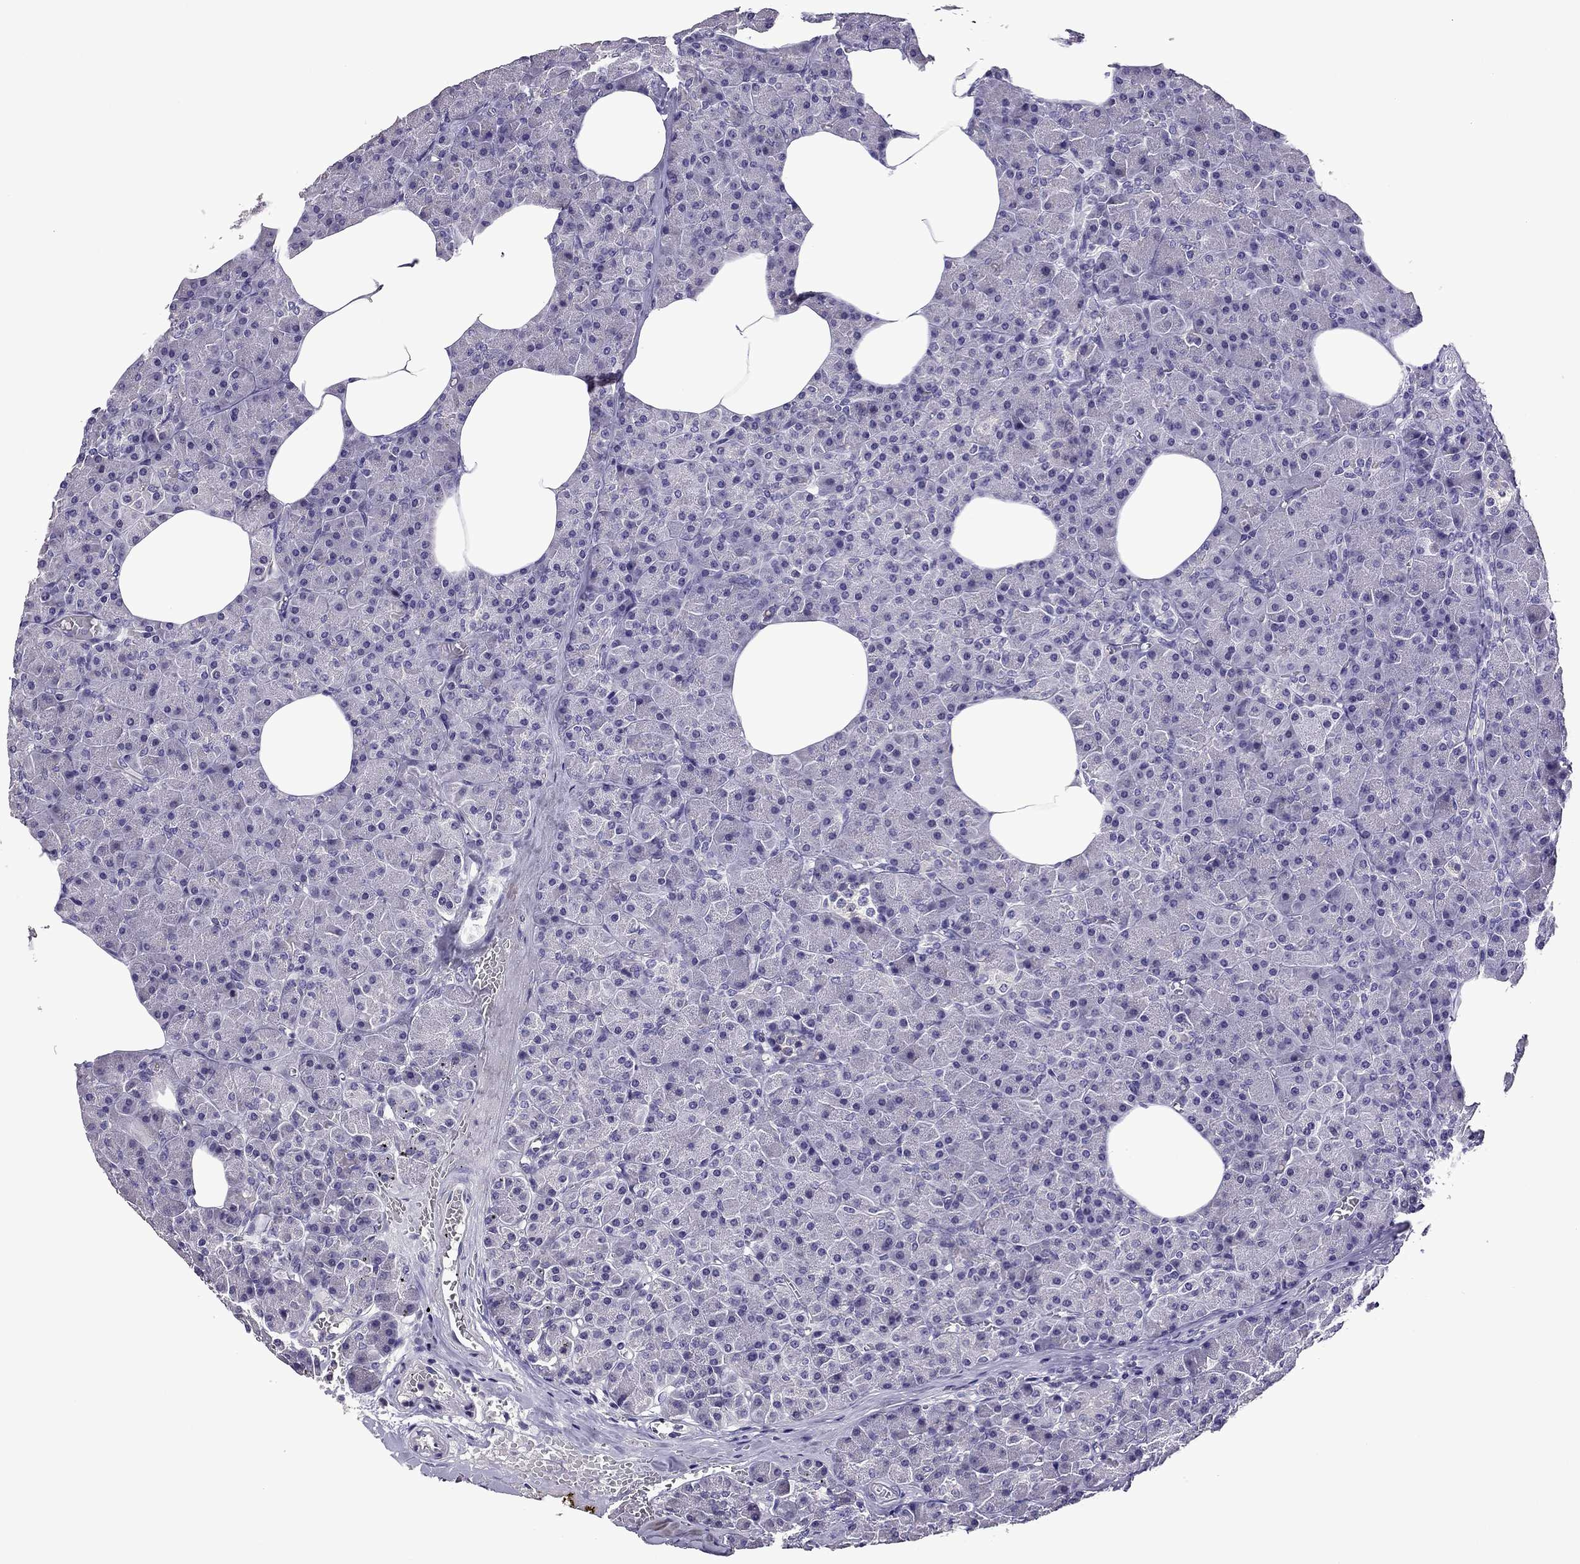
{"staining": {"intensity": "negative", "quantity": "none", "location": "none"}, "tissue": "pancreas", "cell_type": "Exocrine glandular cells", "image_type": "normal", "snomed": [{"axis": "morphology", "description": "Normal tissue, NOS"}, {"axis": "topography", "description": "Pancreas"}], "caption": "The image exhibits no significant positivity in exocrine glandular cells of pancreas.", "gene": "TTN", "patient": {"sex": "female", "age": 45}}